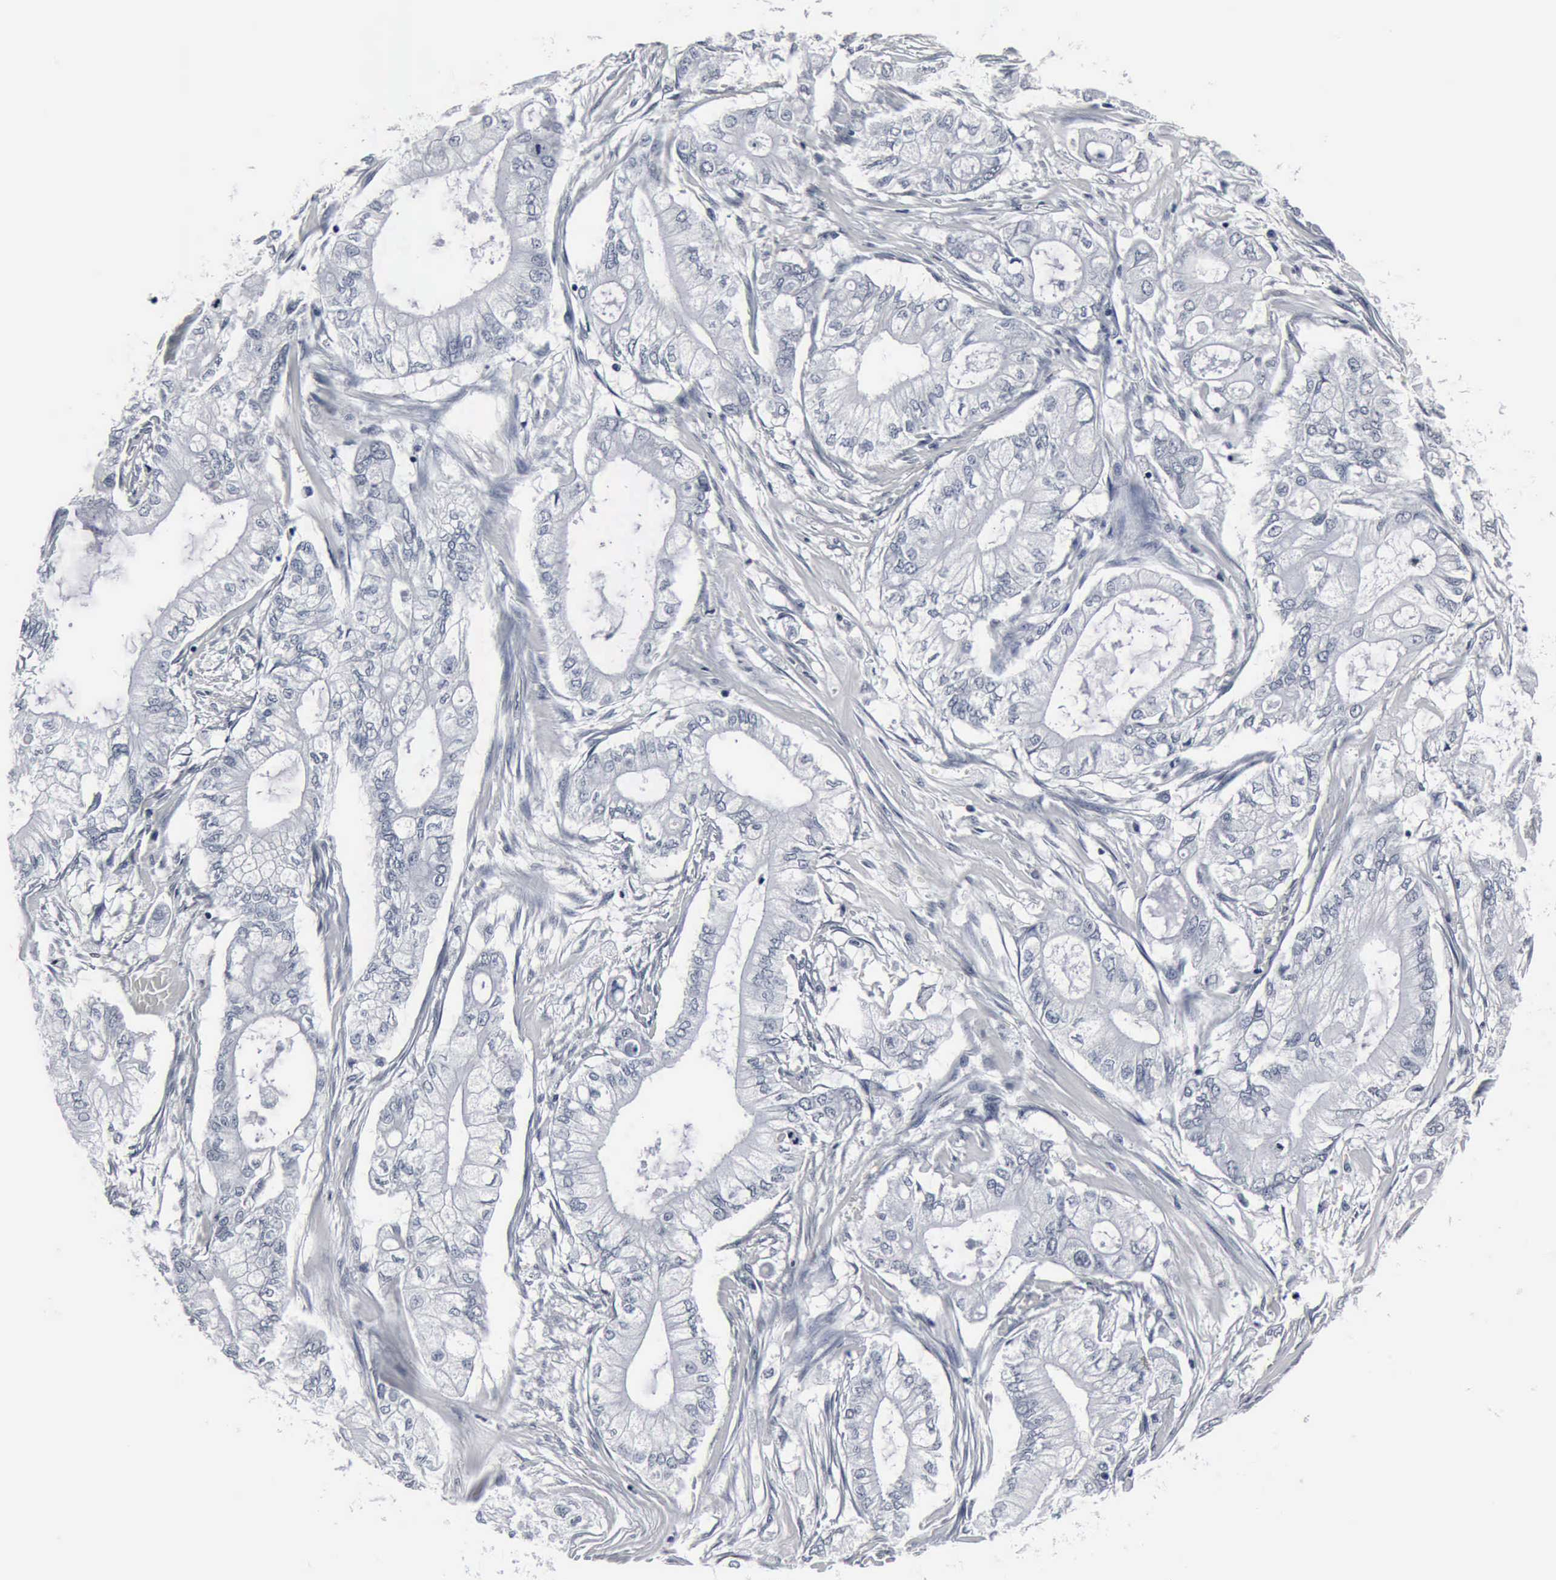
{"staining": {"intensity": "negative", "quantity": "none", "location": "none"}, "tissue": "pancreatic cancer", "cell_type": "Tumor cells", "image_type": "cancer", "snomed": [{"axis": "morphology", "description": "Adenocarcinoma, NOS"}, {"axis": "topography", "description": "Pancreas"}], "caption": "Immunohistochemistry of human pancreatic adenocarcinoma demonstrates no positivity in tumor cells. (Brightfield microscopy of DAB (3,3'-diaminobenzidine) immunohistochemistry (IHC) at high magnification).", "gene": "SNAP25", "patient": {"sex": "male", "age": 79}}